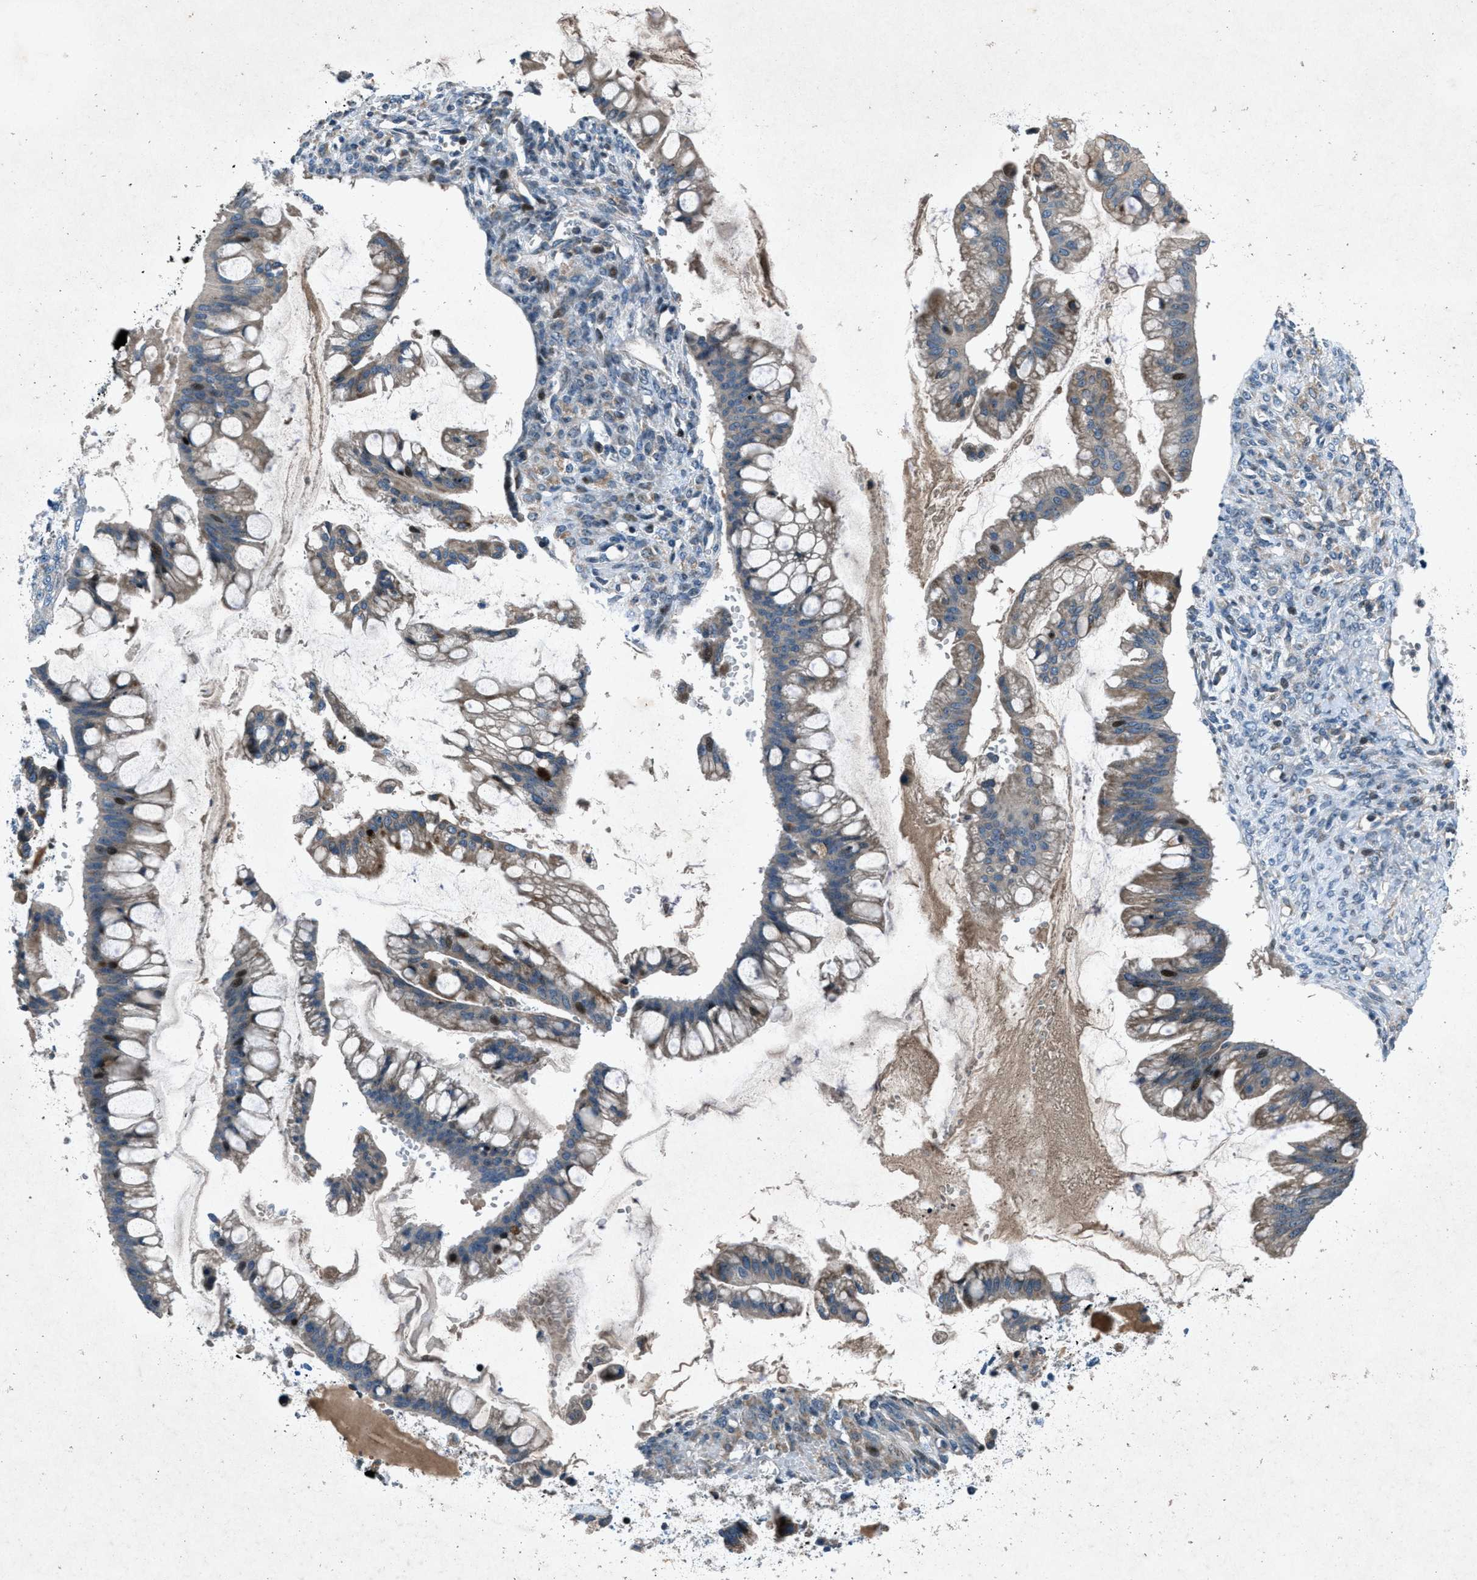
{"staining": {"intensity": "moderate", "quantity": "<25%", "location": "cytoplasmic/membranous,nuclear"}, "tissue": "ovarian cancer", "cell_type": "Tumor cells", "image_type": "cancer", "snomed": [{"axis": "morphology", "description": "Cystadenocarcinoma, mucinous, NOS"}, {"axis": "topography", "description": "Ovary"}], "caption": "Protein analysis of ovarian cancer tissue demonstrates moderate cytoplasmic/membranous and nuclear expression in approximately <25% of tumor cells.", "gene": "CLEC2D", "patient": {"sex": "female", "age": 73}}